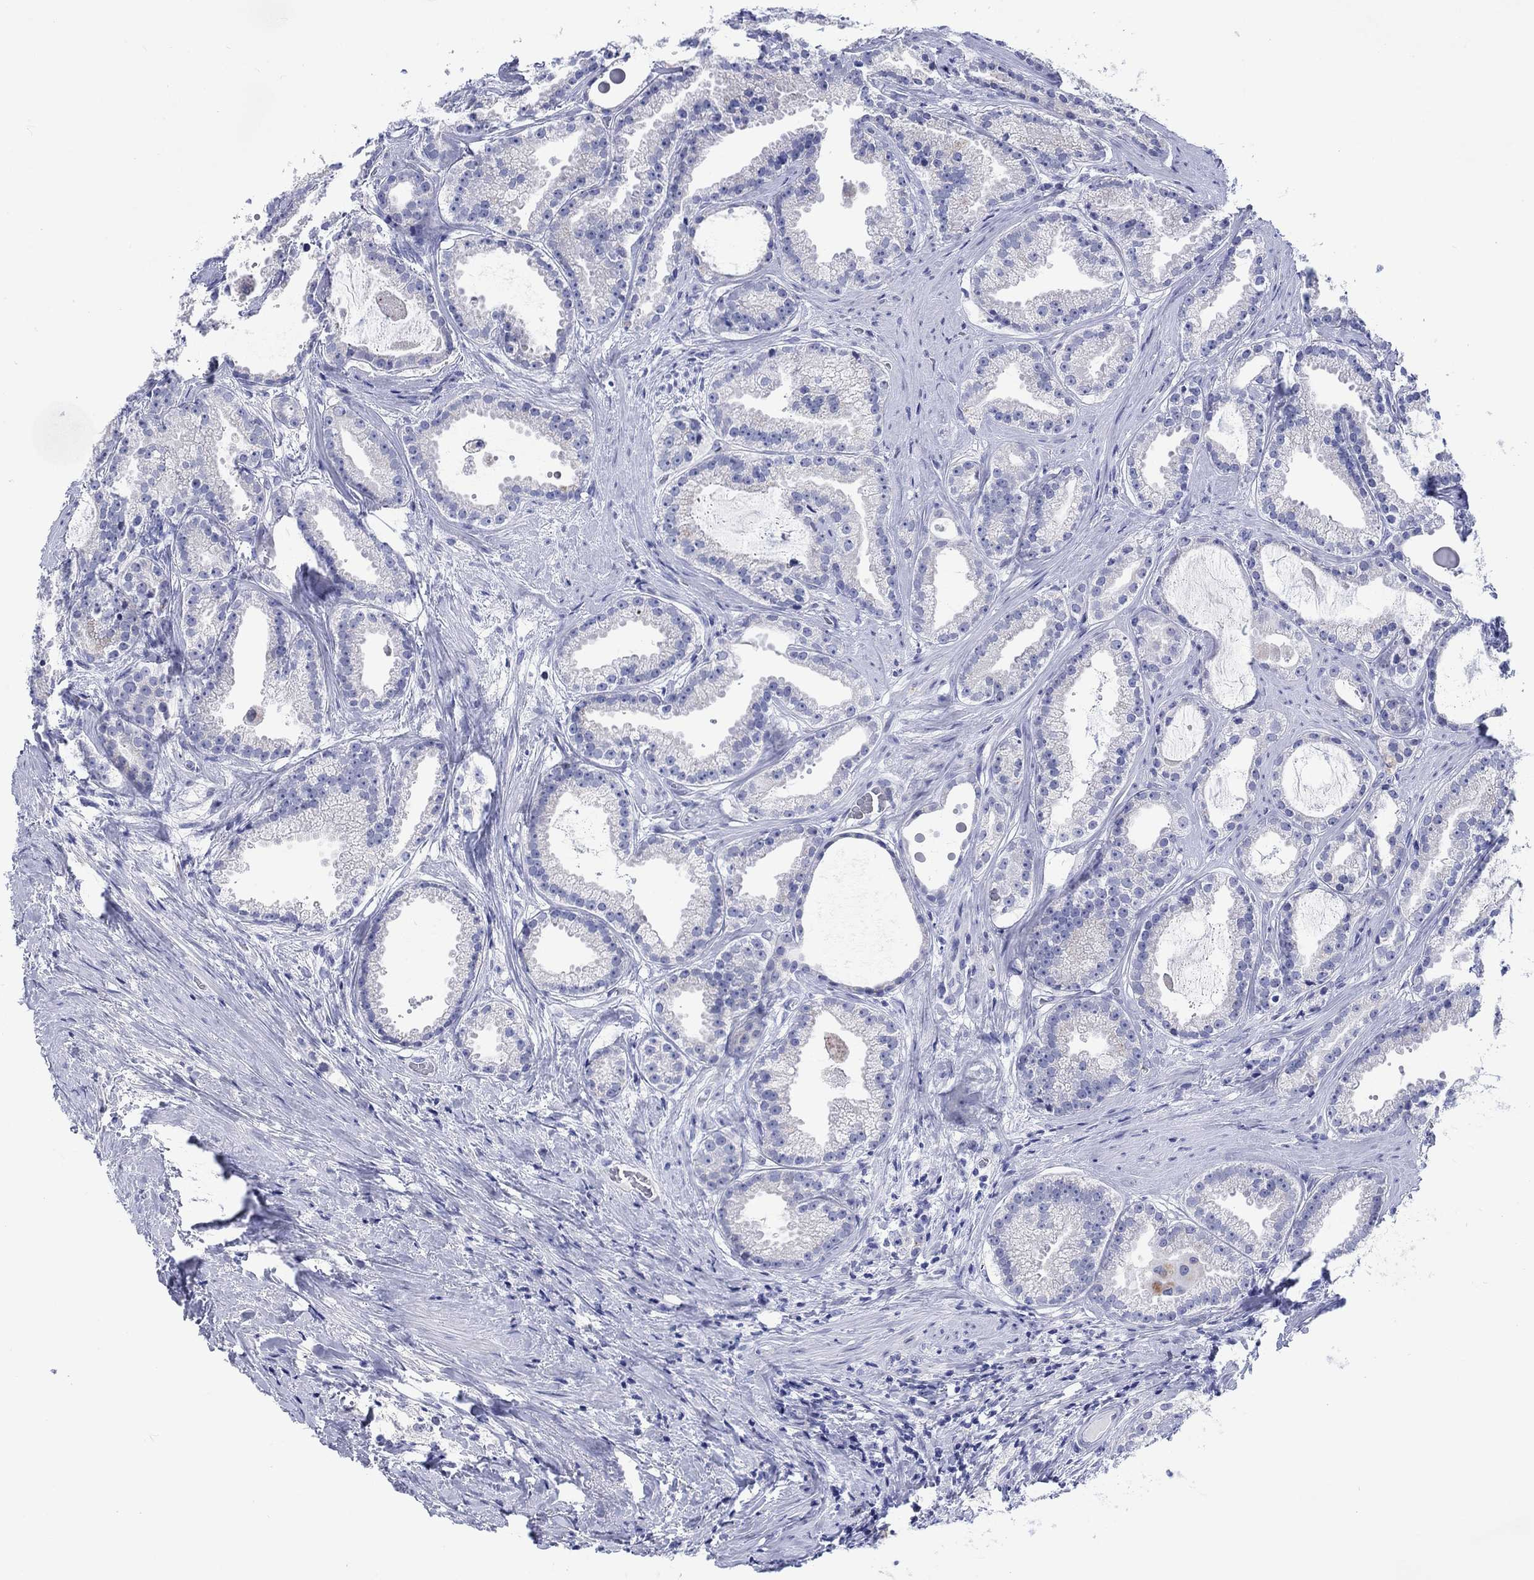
{"staining": {"intensity": "negative", "quantity": "none", "location": "none"}, "tissue": "prostate cancer", "cell_type": "Tumor cells", "image_type": "cancer", "snomed": [{"axis": "morphology", "description": "Adenocarcinoma, NOS"}, {"axis": "morphology", "description": "Adenocarcinoma, High grade"}, {"axis": "topography", "description": "Prostate"}], "caption": "Prostate cancer (adenocarcinoma) was stained to show a protein in brown. There is no significant expression in tumor cells.", "gene": "CDCA2", "patient": {"sex": "male", "age": 64}}